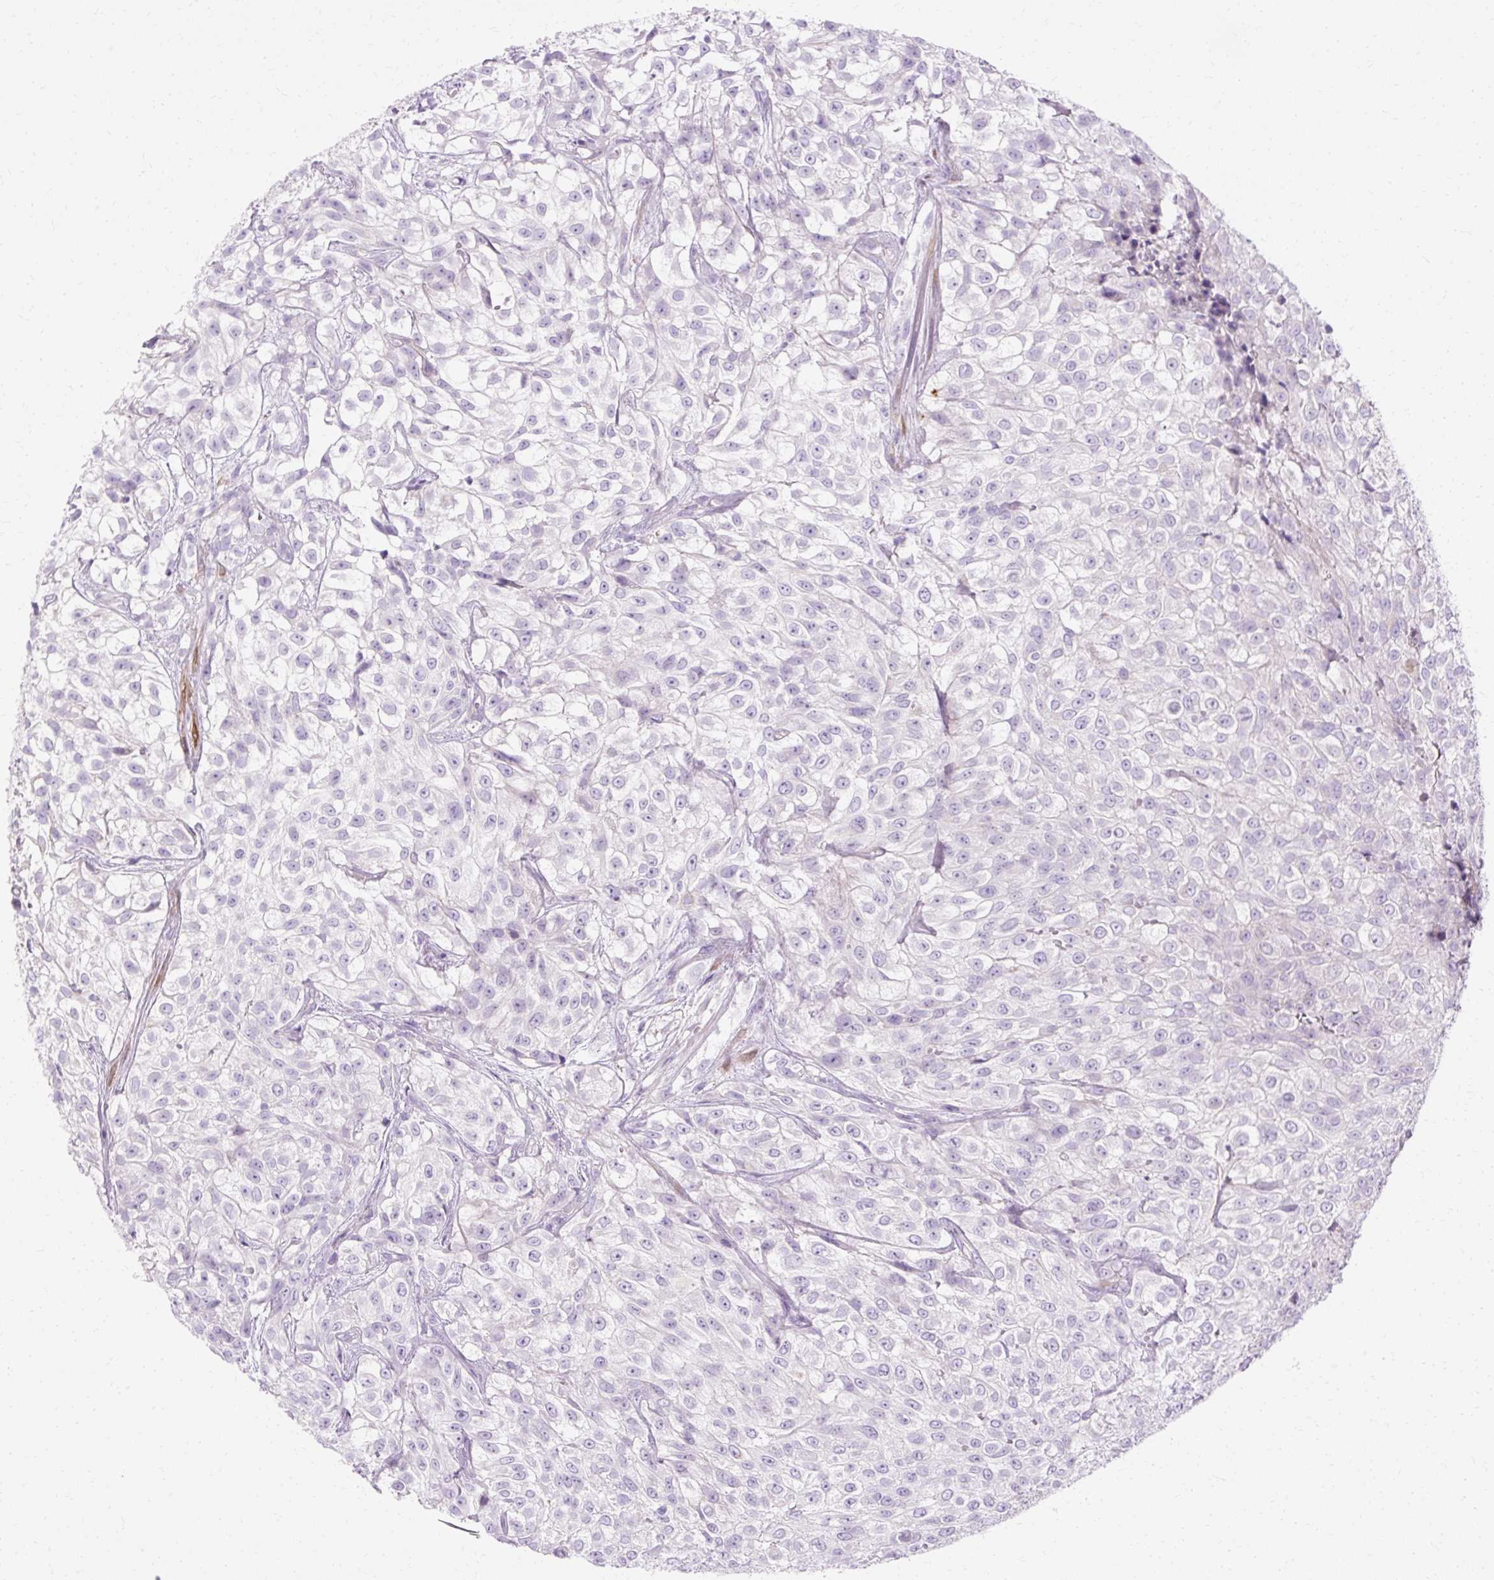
{"staining": {"intensity": "negative", "quantity": "none", "location": "none"}, "tissue": "urothelial cancer", "cell_type": "Tumor cells", "image_type": "cancer", "snomed": [{"axis": "morphology", "description": "Urothelial carcinoma, High grade"}, {"axis": "topography", "description": "Urinary bladder"}], "caption": "Tumor cells are negative for brown protein staining in urothelial carcinoma (high-grade).", "gene": "HSD11B1", "patient": {"sex": "male", "age": 56}}